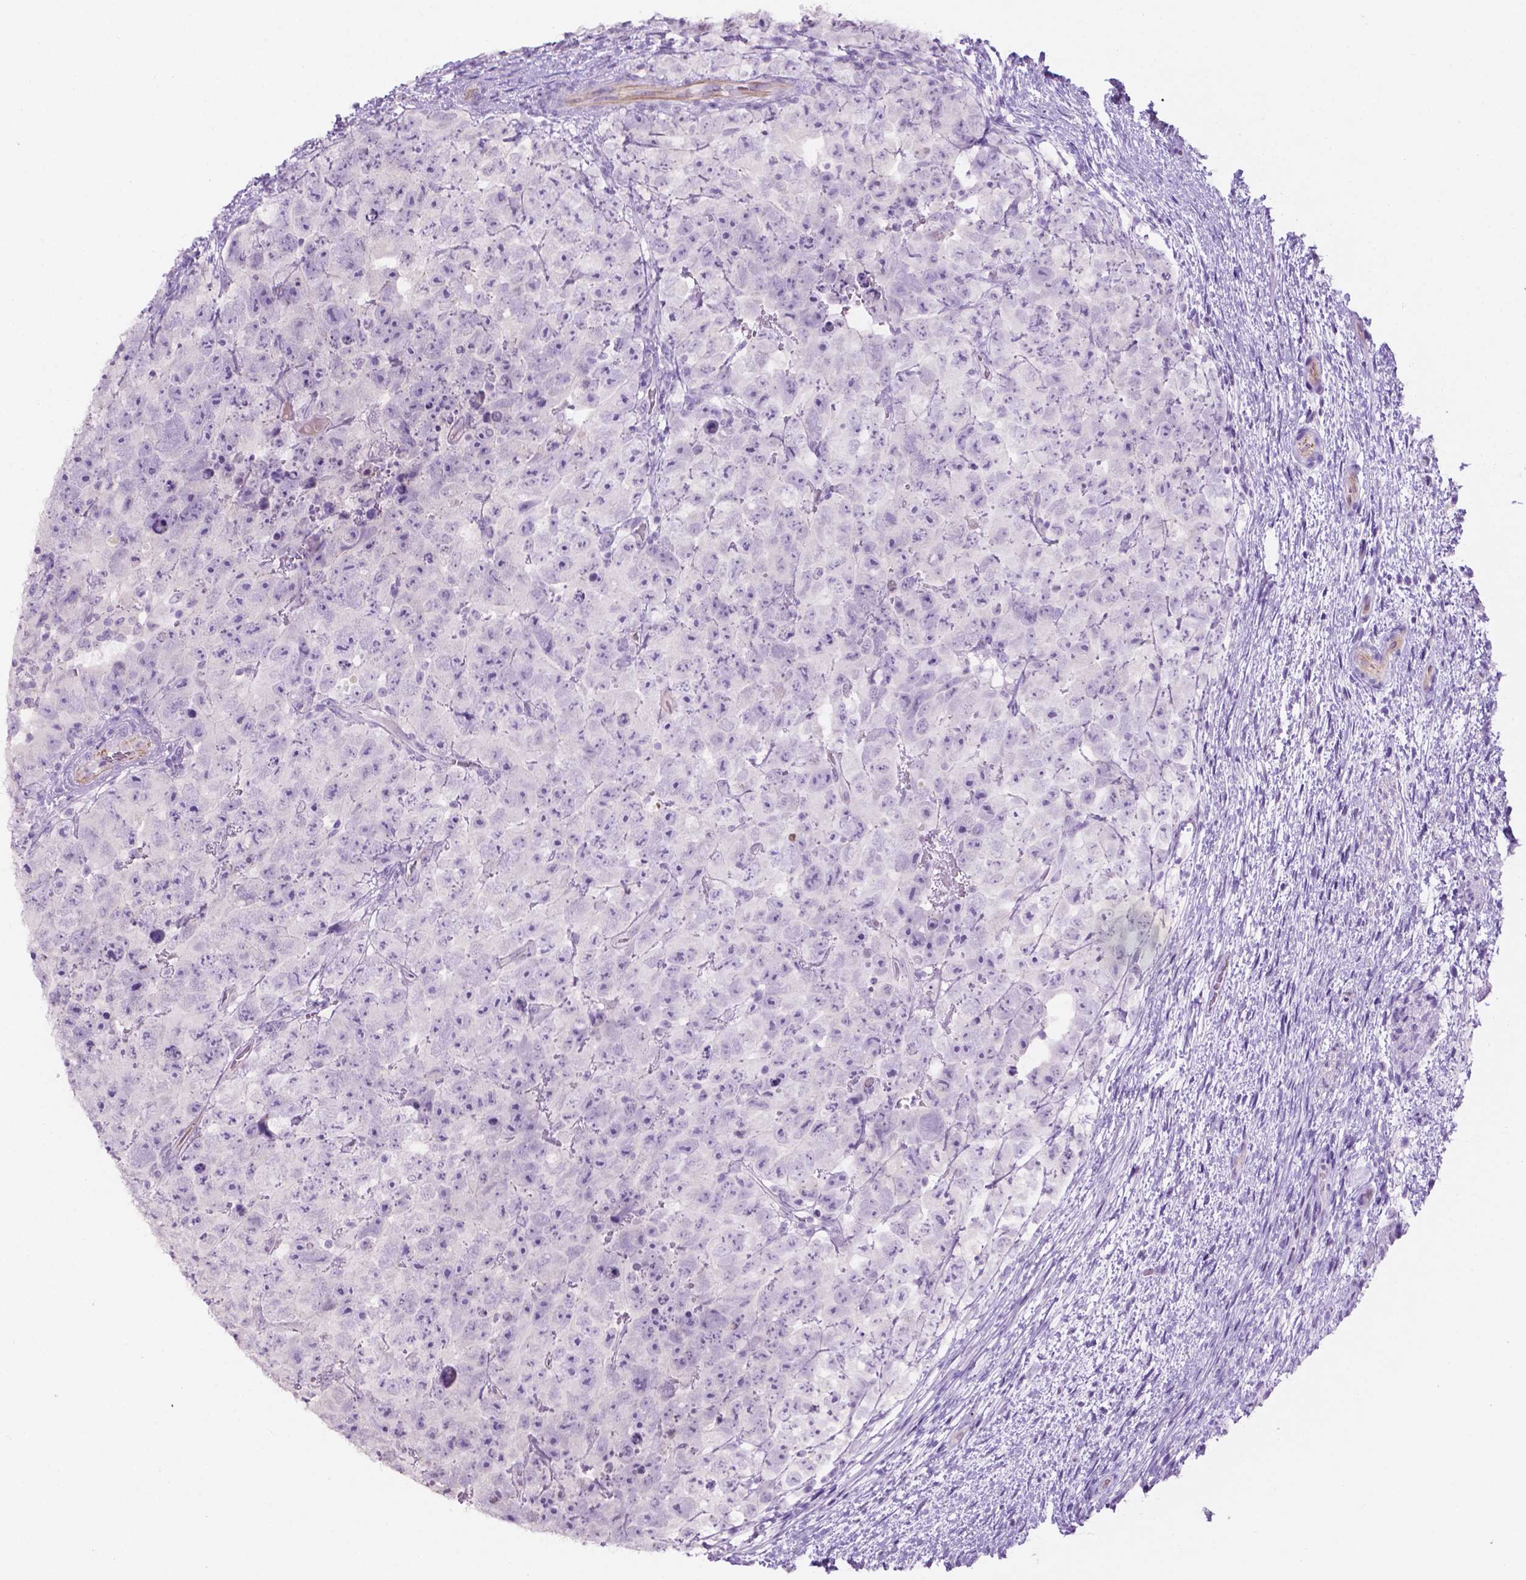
{"staining": {"intensity": "negative", "quantity": "none", "location": "none"}, "tissue": "testis cancer", "cell_type": "Tumor cells", "image_type": "cancer", "snomed": [{"axis": "morphology", "description": "Carcinoma, Embryonal, NOS"}, {"axis": "topography", "description": "Testis"}], "caption": "This is an IHC histopathology image of testis cancer. There is no staining in tumor cells.", "gene": "PHGR1", "patient": {"sex": "male", "age": 24}}